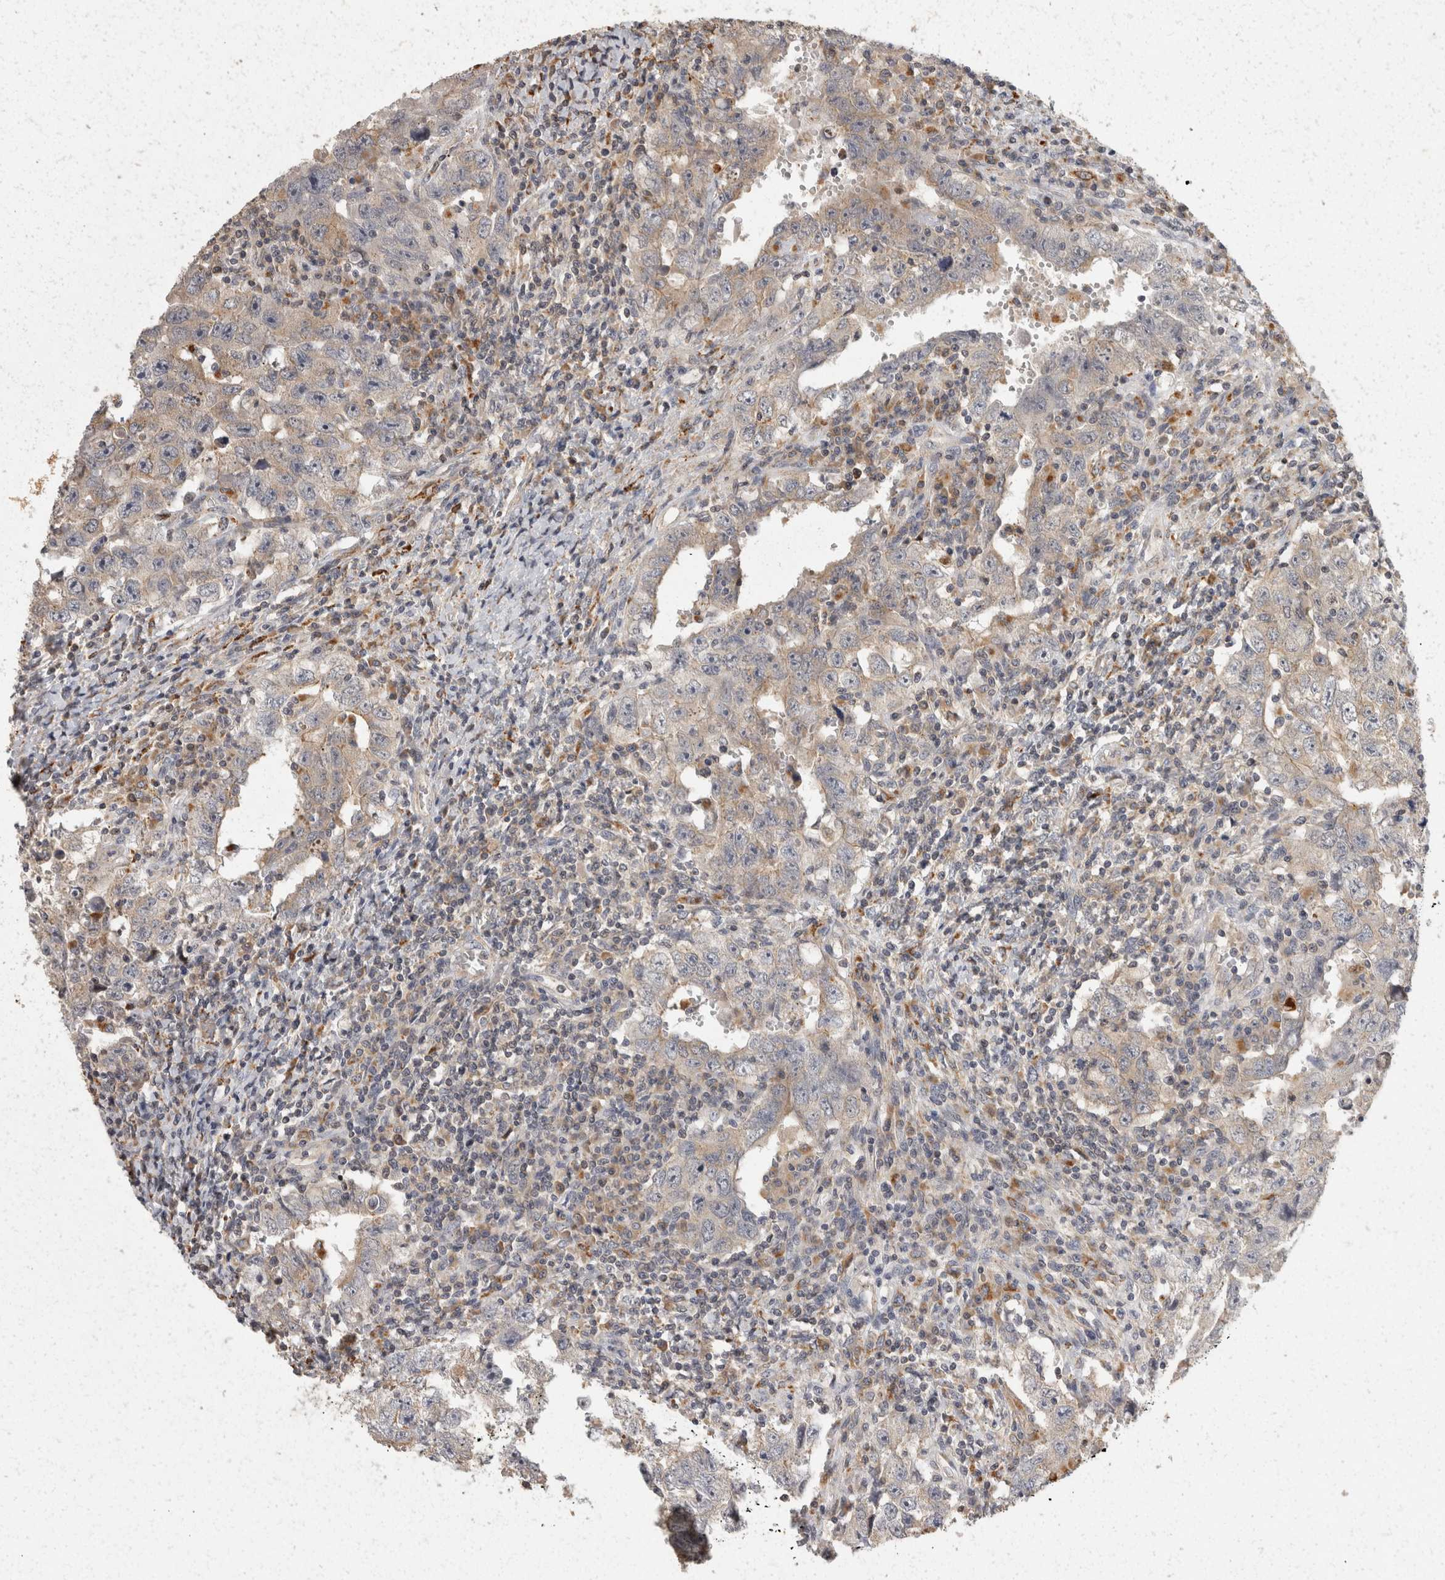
{"staining": {"intensity": "weak", "quantity": "25%-75%", "location": "cytoplasmic/membranous"}, "tissue": "testis cancer", "cell_type": "Tumor cells", "image_type": "cancer", "snomed": [{"axis": "morphology", "description": "Carcinoma, Embryonal, NOS"}, {"axis": "topography", "description": "Testis"}], "caption": "Protein expression analysis of testis cancer displays weak cytoplasmic/membranous positivity in about 25%-75% of tumor cells.", "gene": "ACAT2", "patient": {"sex": "male", "age": 26}}